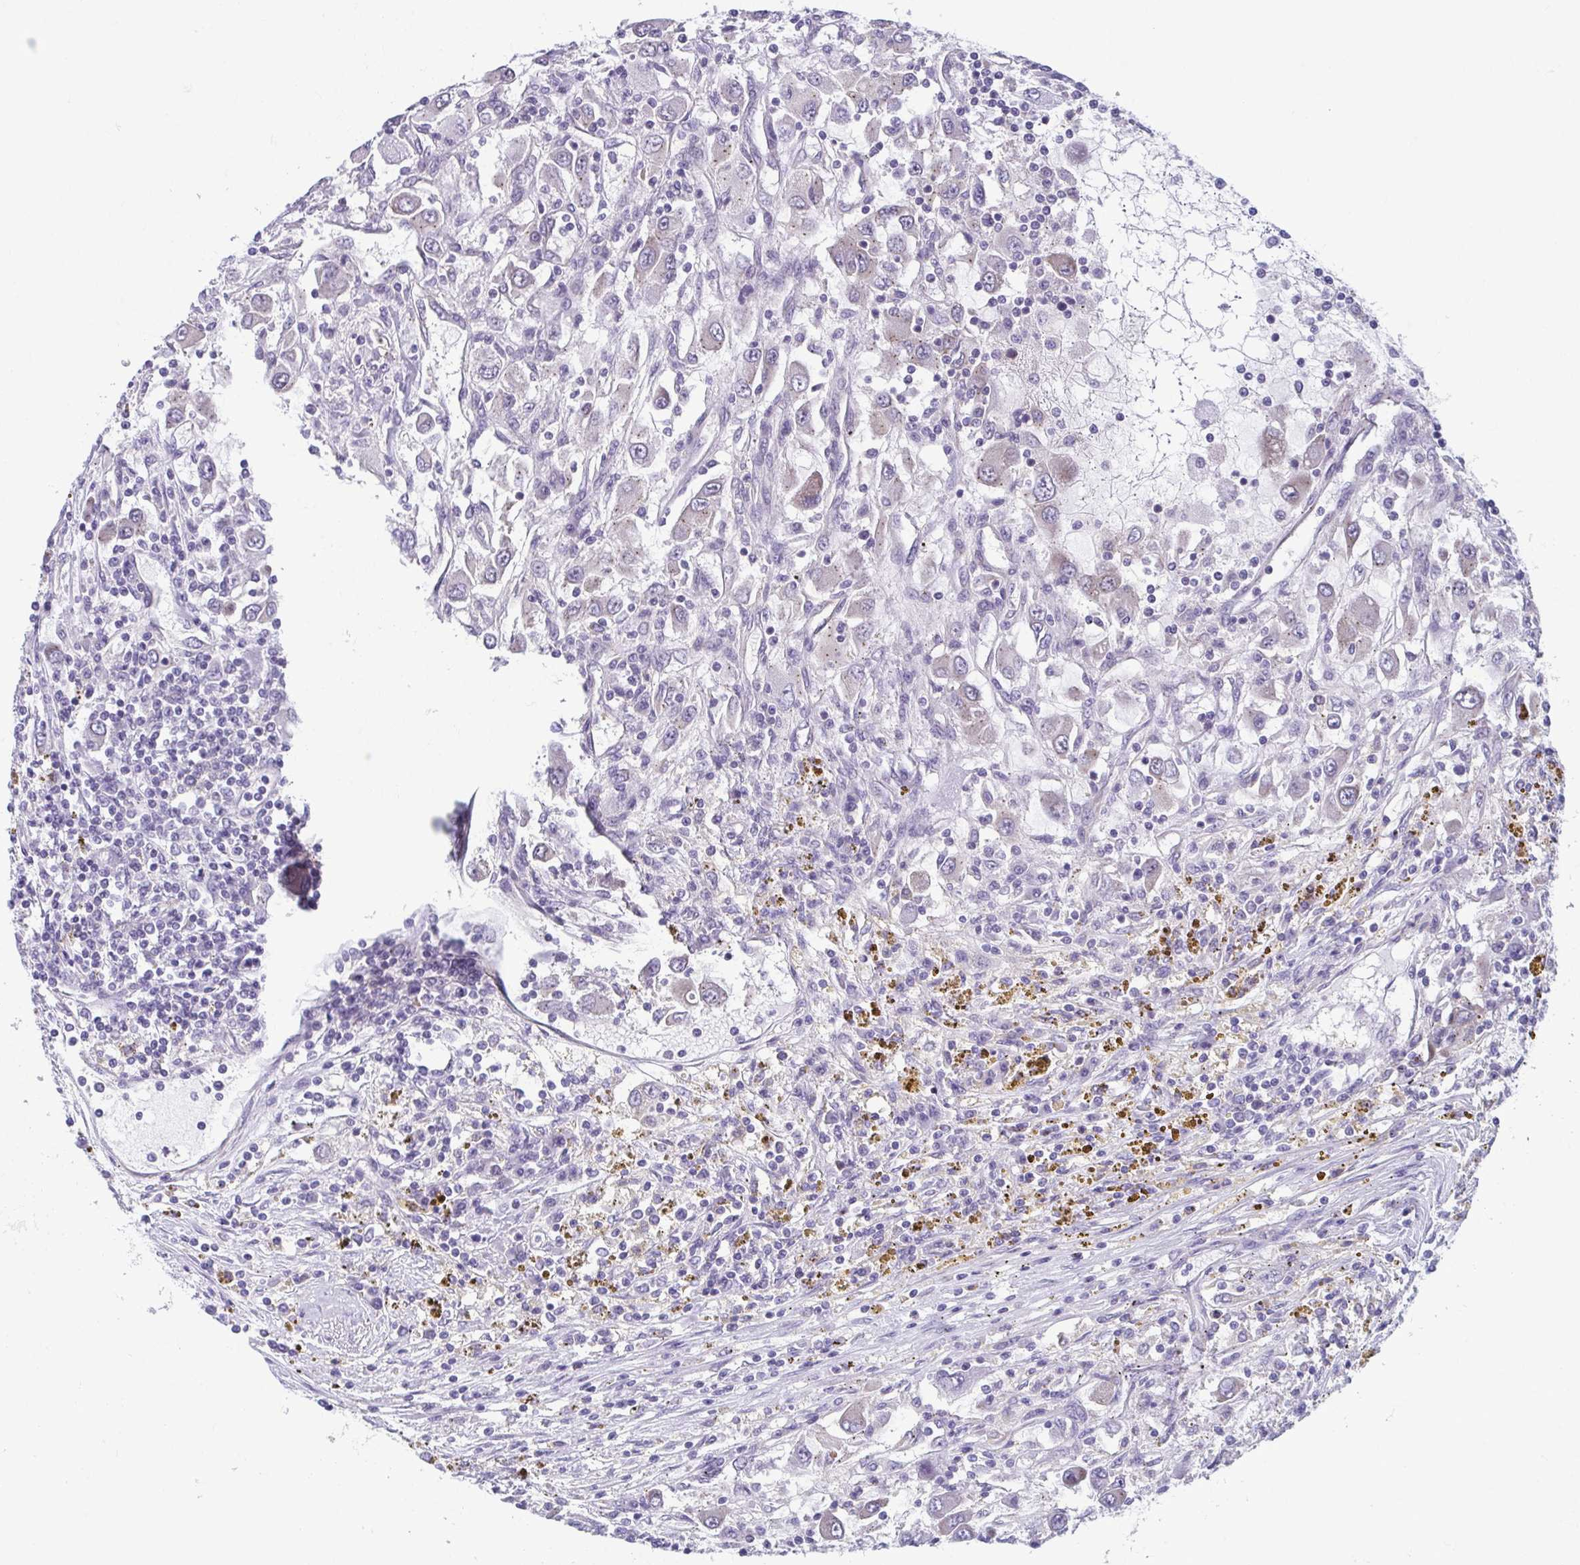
{"staining": {"intensity": "weak", "quantity": "<25%", "location": "cytoplasmic/membranous"}, "tissue": "renal cancer", "cell_type": "Tumor cells", "image_type": "cancer", "snomed": [{"axis": "morphology", "description": "Adenocarcinoma, NOS"}, {"axis": "topography", "description": "Kidney"}], "caption": "Protein analysis of renal cancer shows no significant positivity in tumor cells. (Stains: DAB (3,3'-diaminobenzidine) immunohistochemistry (IHC) with hematoxylin counter stain, Microscopy: brightfield microscopy at high magnification).", "gene": "TMEM108", "patient": {"sex": "female", "age": 67}}